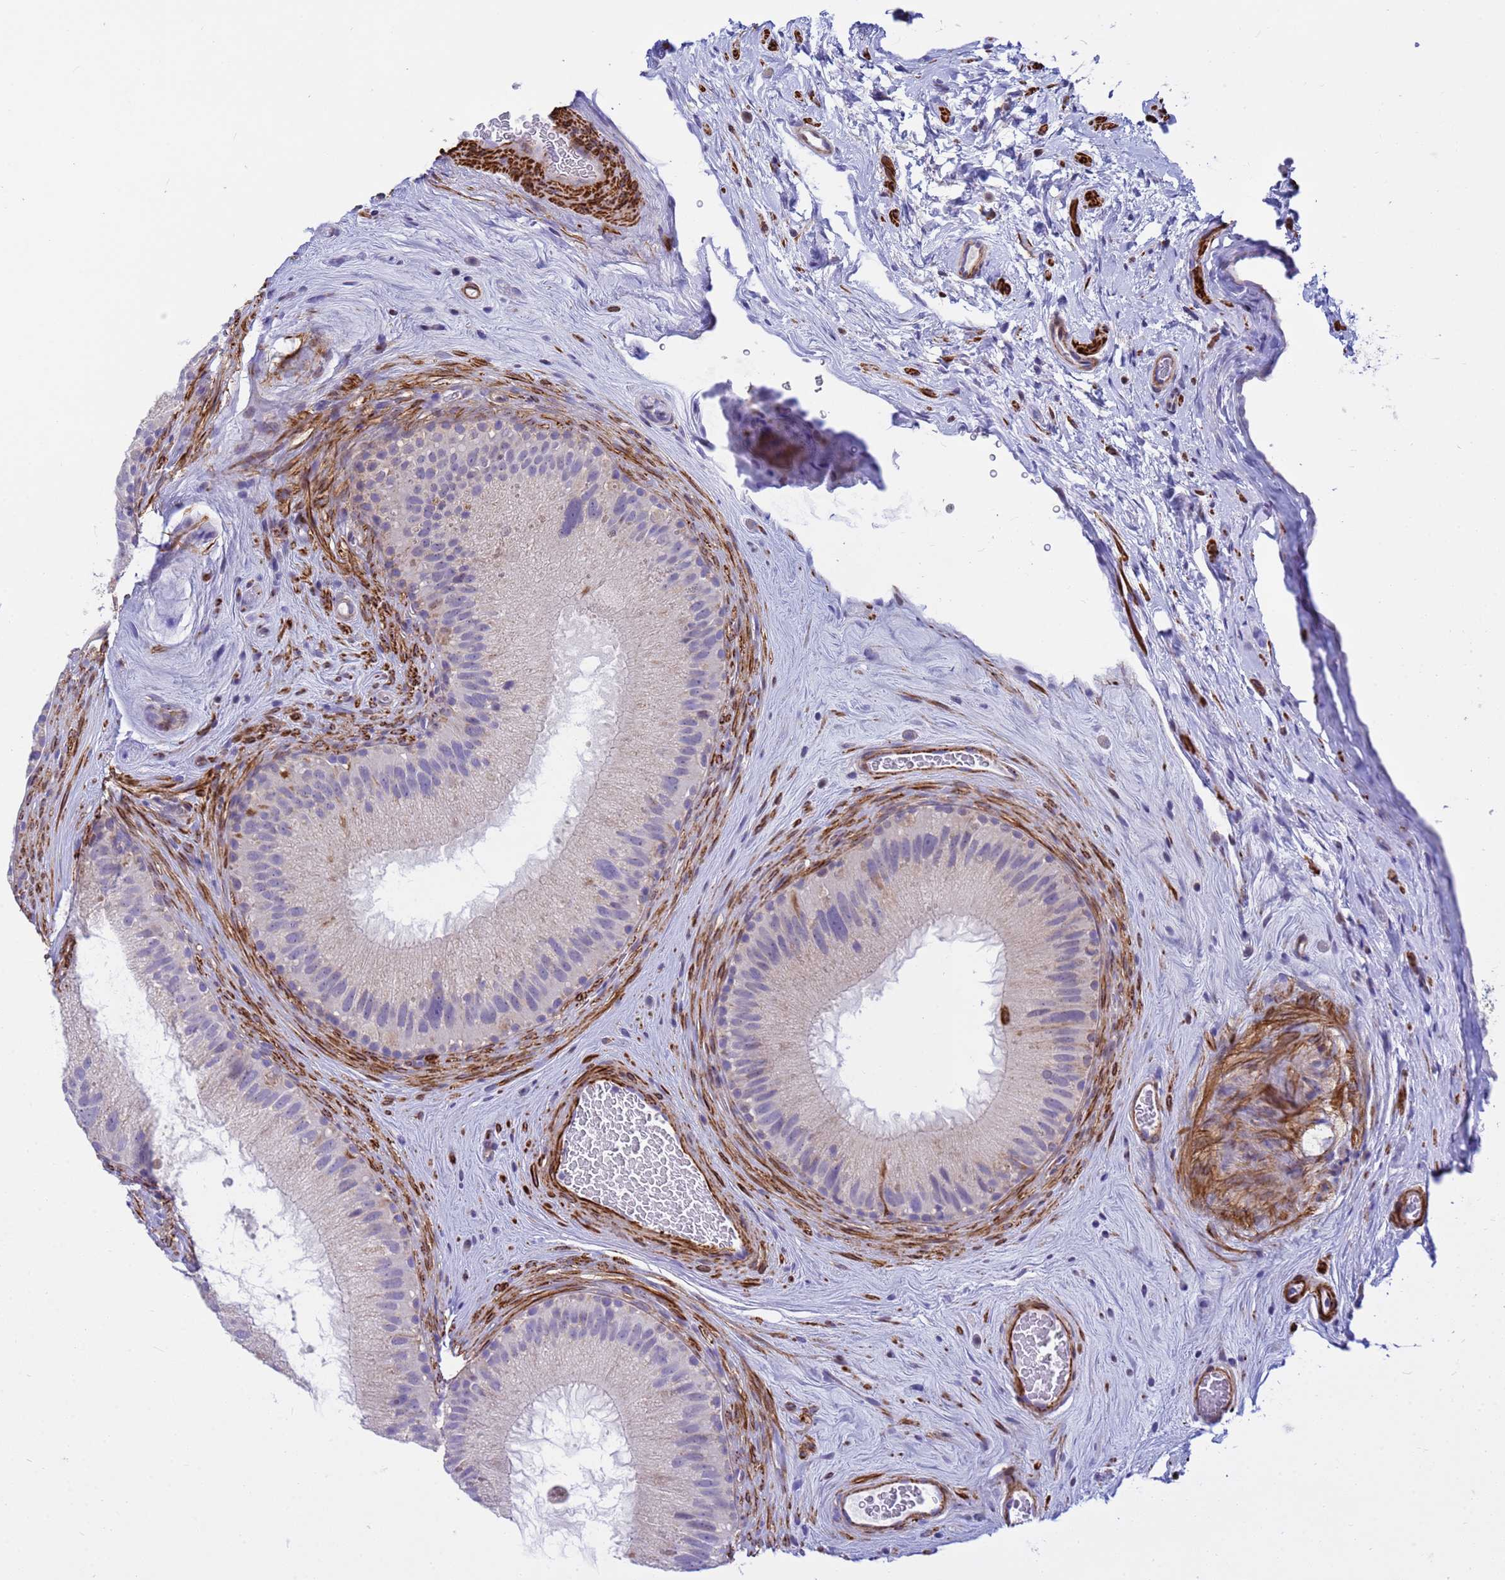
{"staining": {"intensity": "negative", "quantity": "none", "location": "none"}, "tissue": "epididymis", "cell_type": "Glandular cells", "image_type": "normal", "snomed": [{"axis": "morphology", "description": "Normal tissue, NOS"}, {"axis": "topography", "description": "Epididymis"}], "caption": "Immunohistochemistry of unremarkable human epididymis shows no expression in glandular cells.", "gene": "P2RX7", "patient": {"sex": "male", "age": 50}}